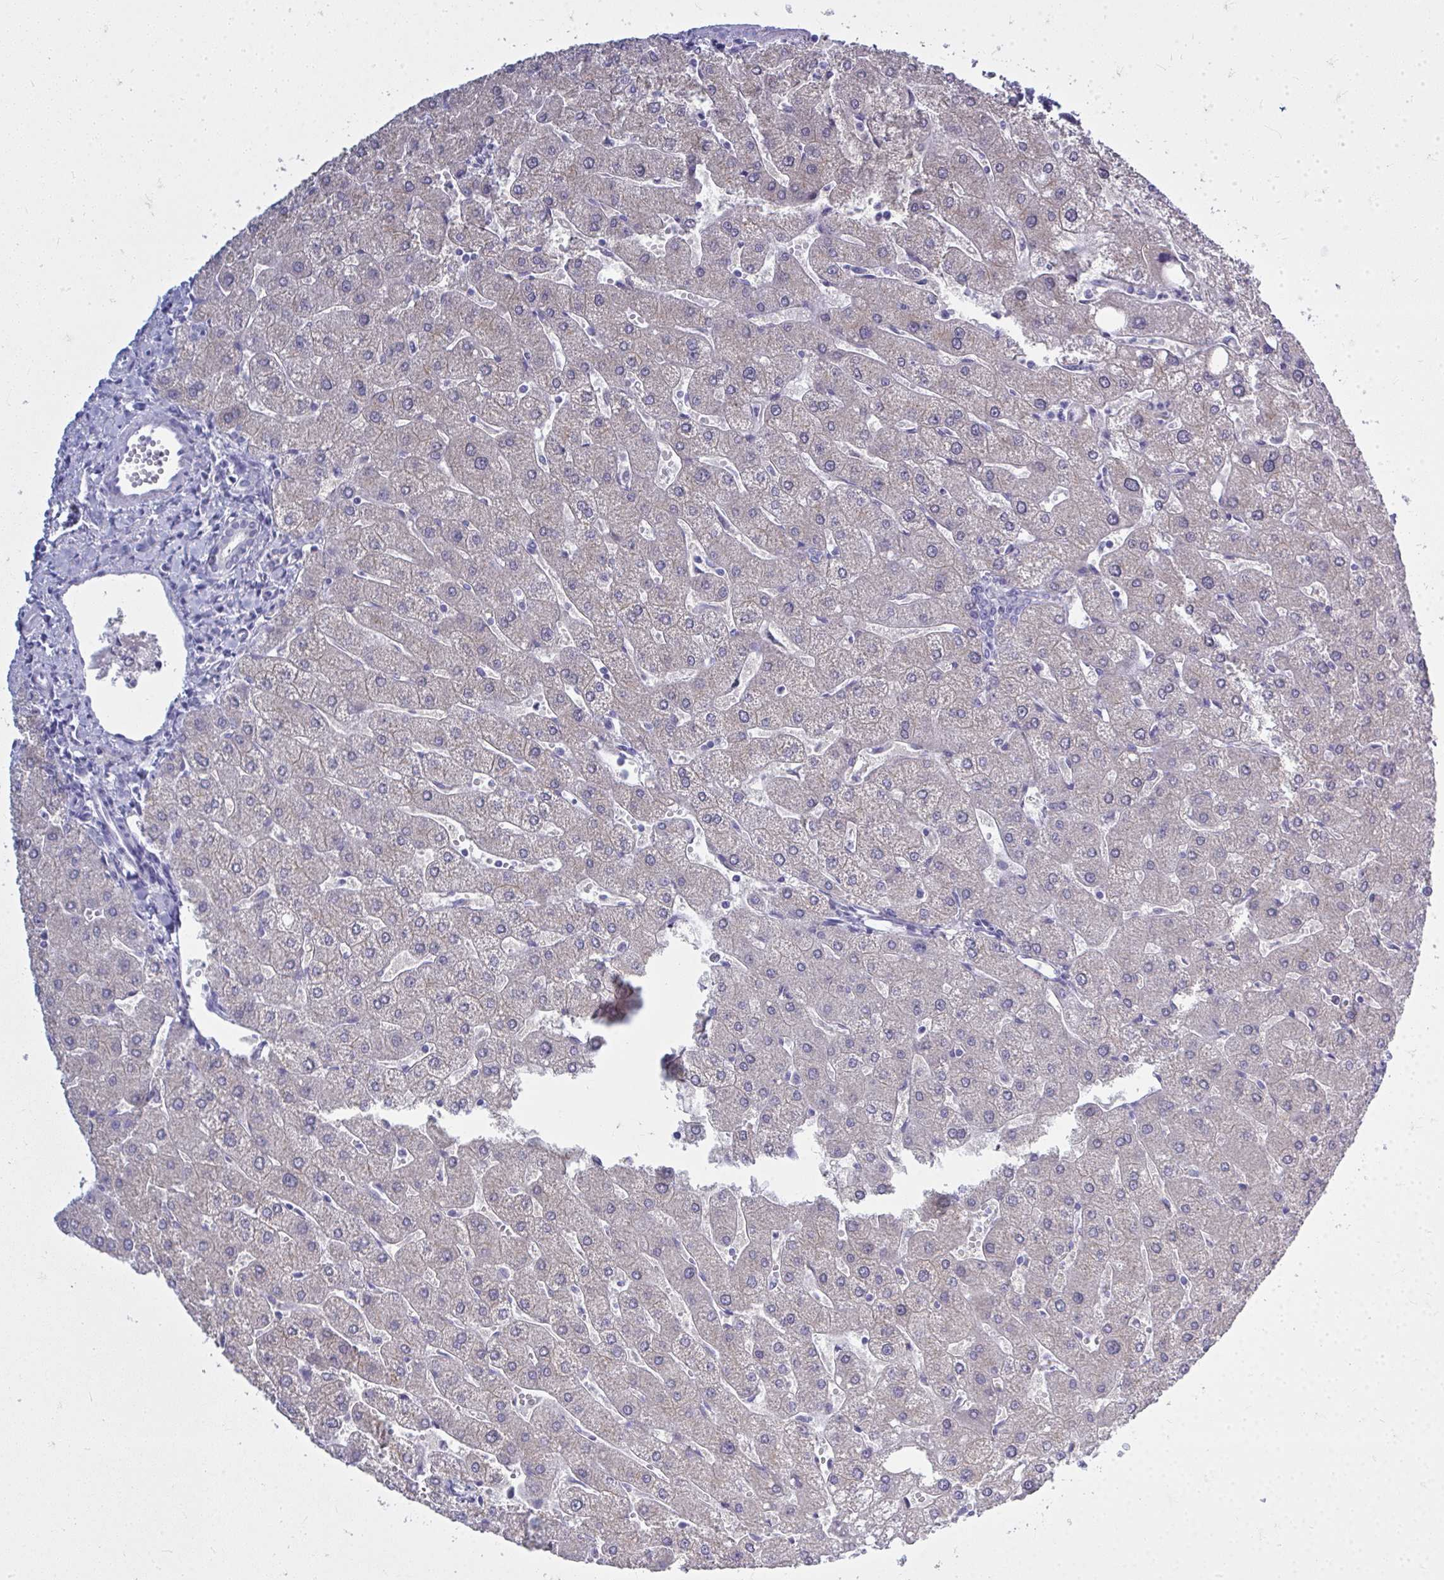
{"staining": {"intensity": "negative", "quantity": "none", "location": "none"}, "tissue": "liver", "cell_type": "Cholangiocytes", "image_type": "normal", "snomed": [{"axis": "morphology", "description": "Normal tissue, NOS"}, {"axis": "topography", "description": "Liver"}], "caption": "DAB (3,3'-diaminobenzidine) immunohistochemical staining of normal liver displays no significant positivity in cholangiocytes. (Immunohistochemistry, brightfield microscopy, high magnification).", "gene": "QDPR", "patient": {"sex": "male", "age": 67}}